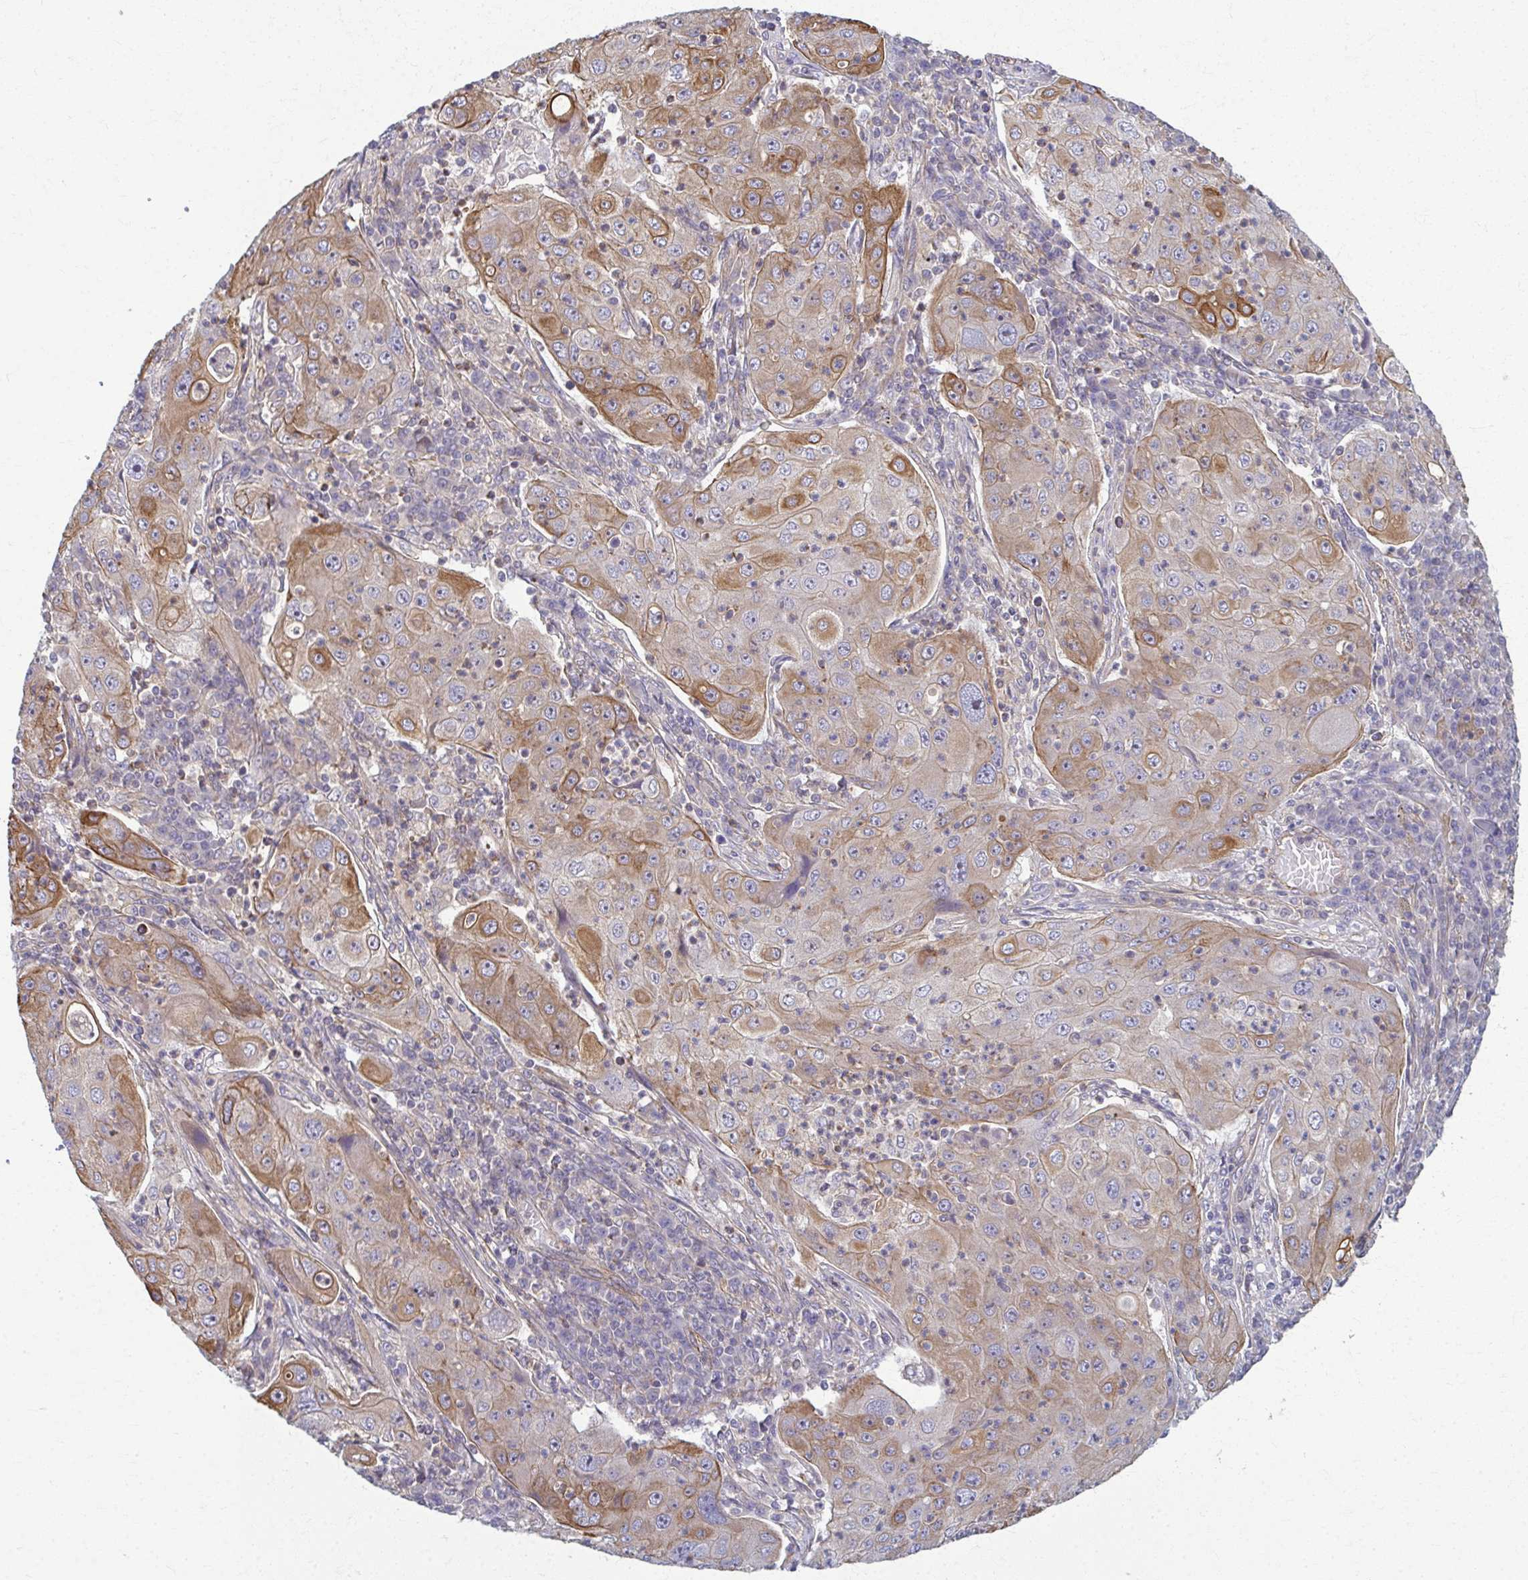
{"staining": {"intensity": "moderate", "quantity": "<25%", "location": "cytoplasmic/membranous"}, "tissue": "lung cancer", "cell_type": "Tumor cells", "image_type": "cancer", "snomed": [{"axis": "morphology", "description": "Squamous cell carcinoma, NOS"}, {"axis": "topography", "description": "Lung"}], "caption": "Immunohistochemical staining of human squamous cell carcinoma (lung) displays low levels of moderate cytoplasmic/membranous positivity in about <25% of tumor cells. (IHC, brightfield microscopy, high magnification).", "gene": "EID2B", "patient": {"sex": "female", "age": 59}}